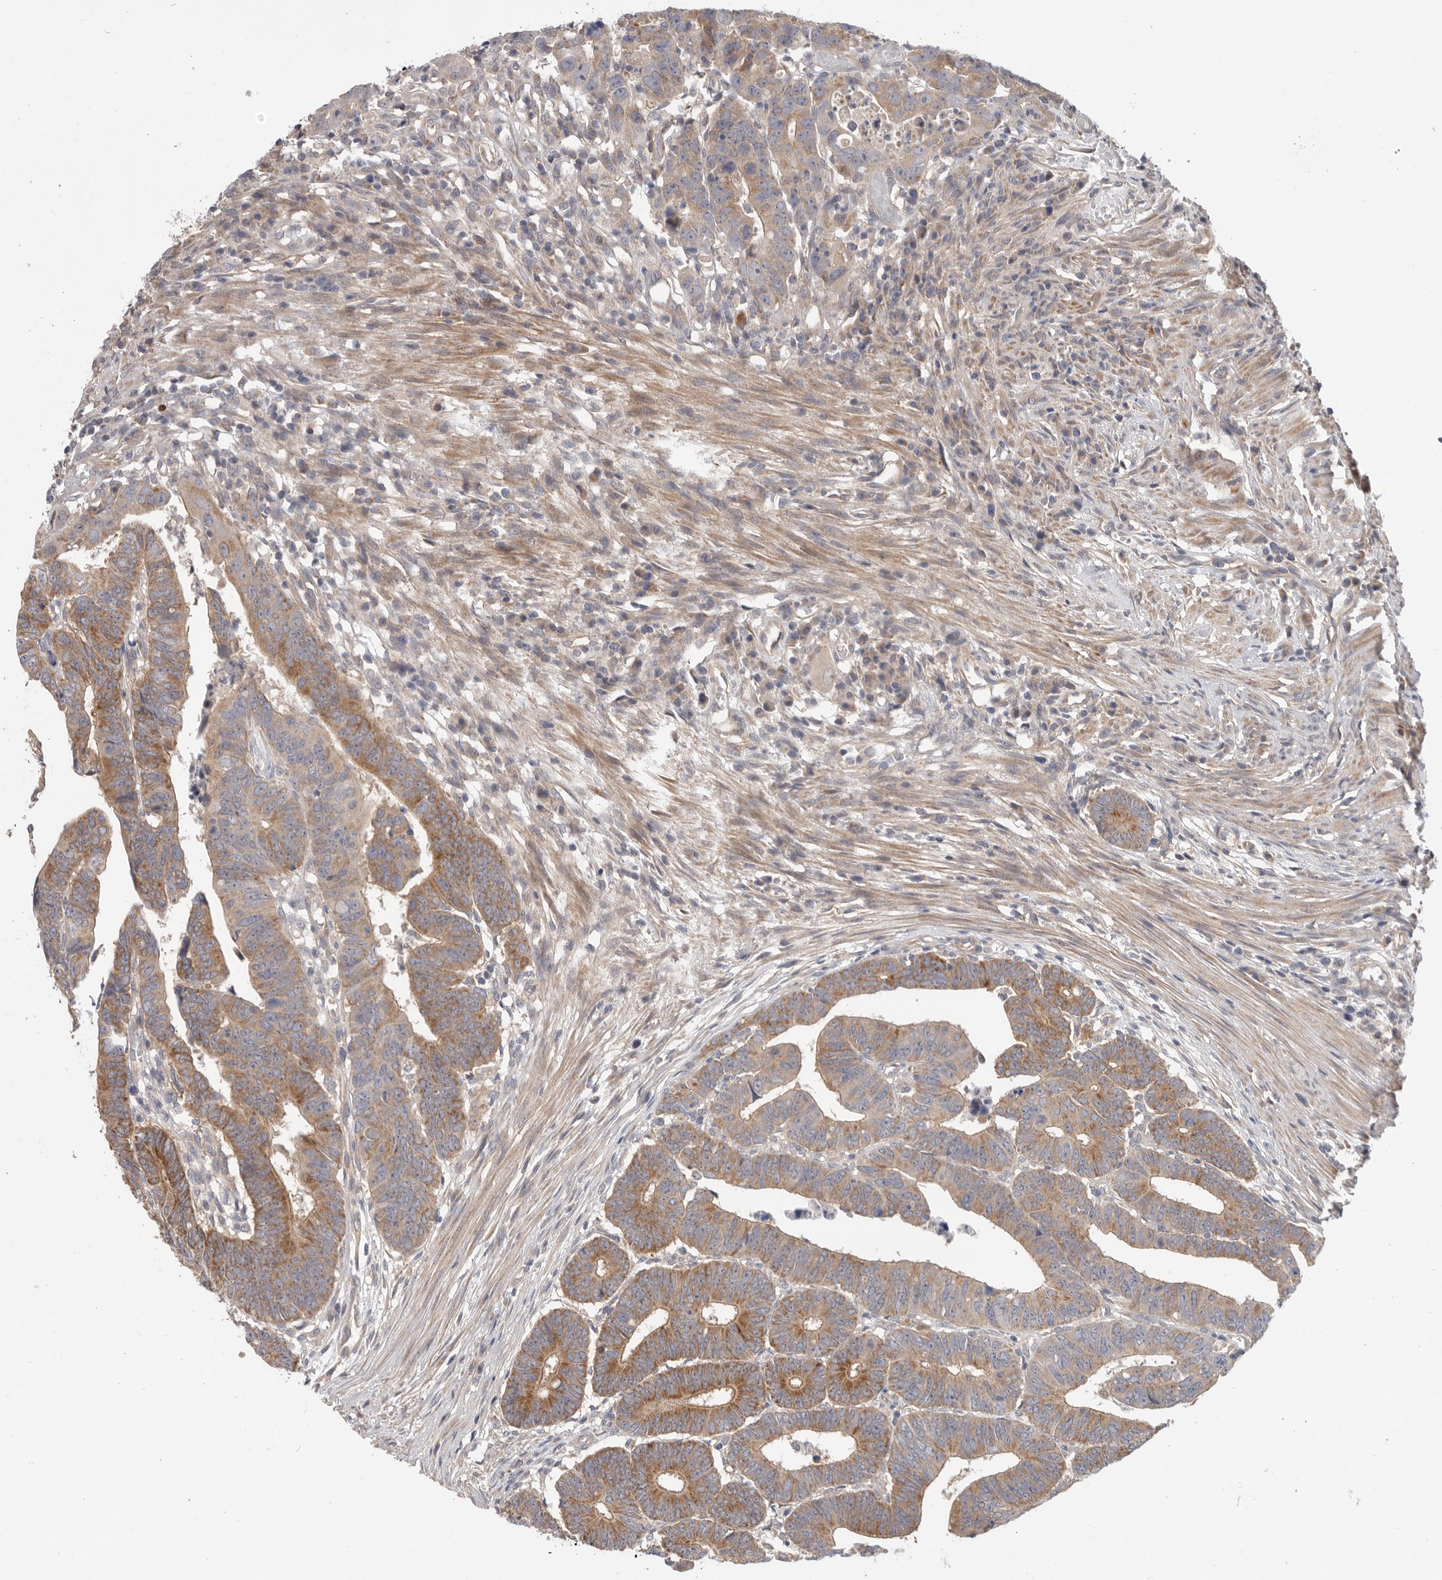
{"staining": {"intensity": "moderate", "quantity": ">75%", "location": "cytoplasmic/membranous"}, "tissue": "colorectal cancer", "cell_type": "Tumor cells", "image_type": "cancer", "snomed": [{"axis": "morphology", "description": "Adenocarcinoma, NOS"}, {"axis": "topography", "description": "Rectum"}], "caption": "Colorectal cancer (adenocarcinoma) tissue exhibits moderate cytoplasmic/membranous staining in about >75% of tumor cells", "gene": "MTFR1L", "patient": {"sex": "female", "age": 65}}